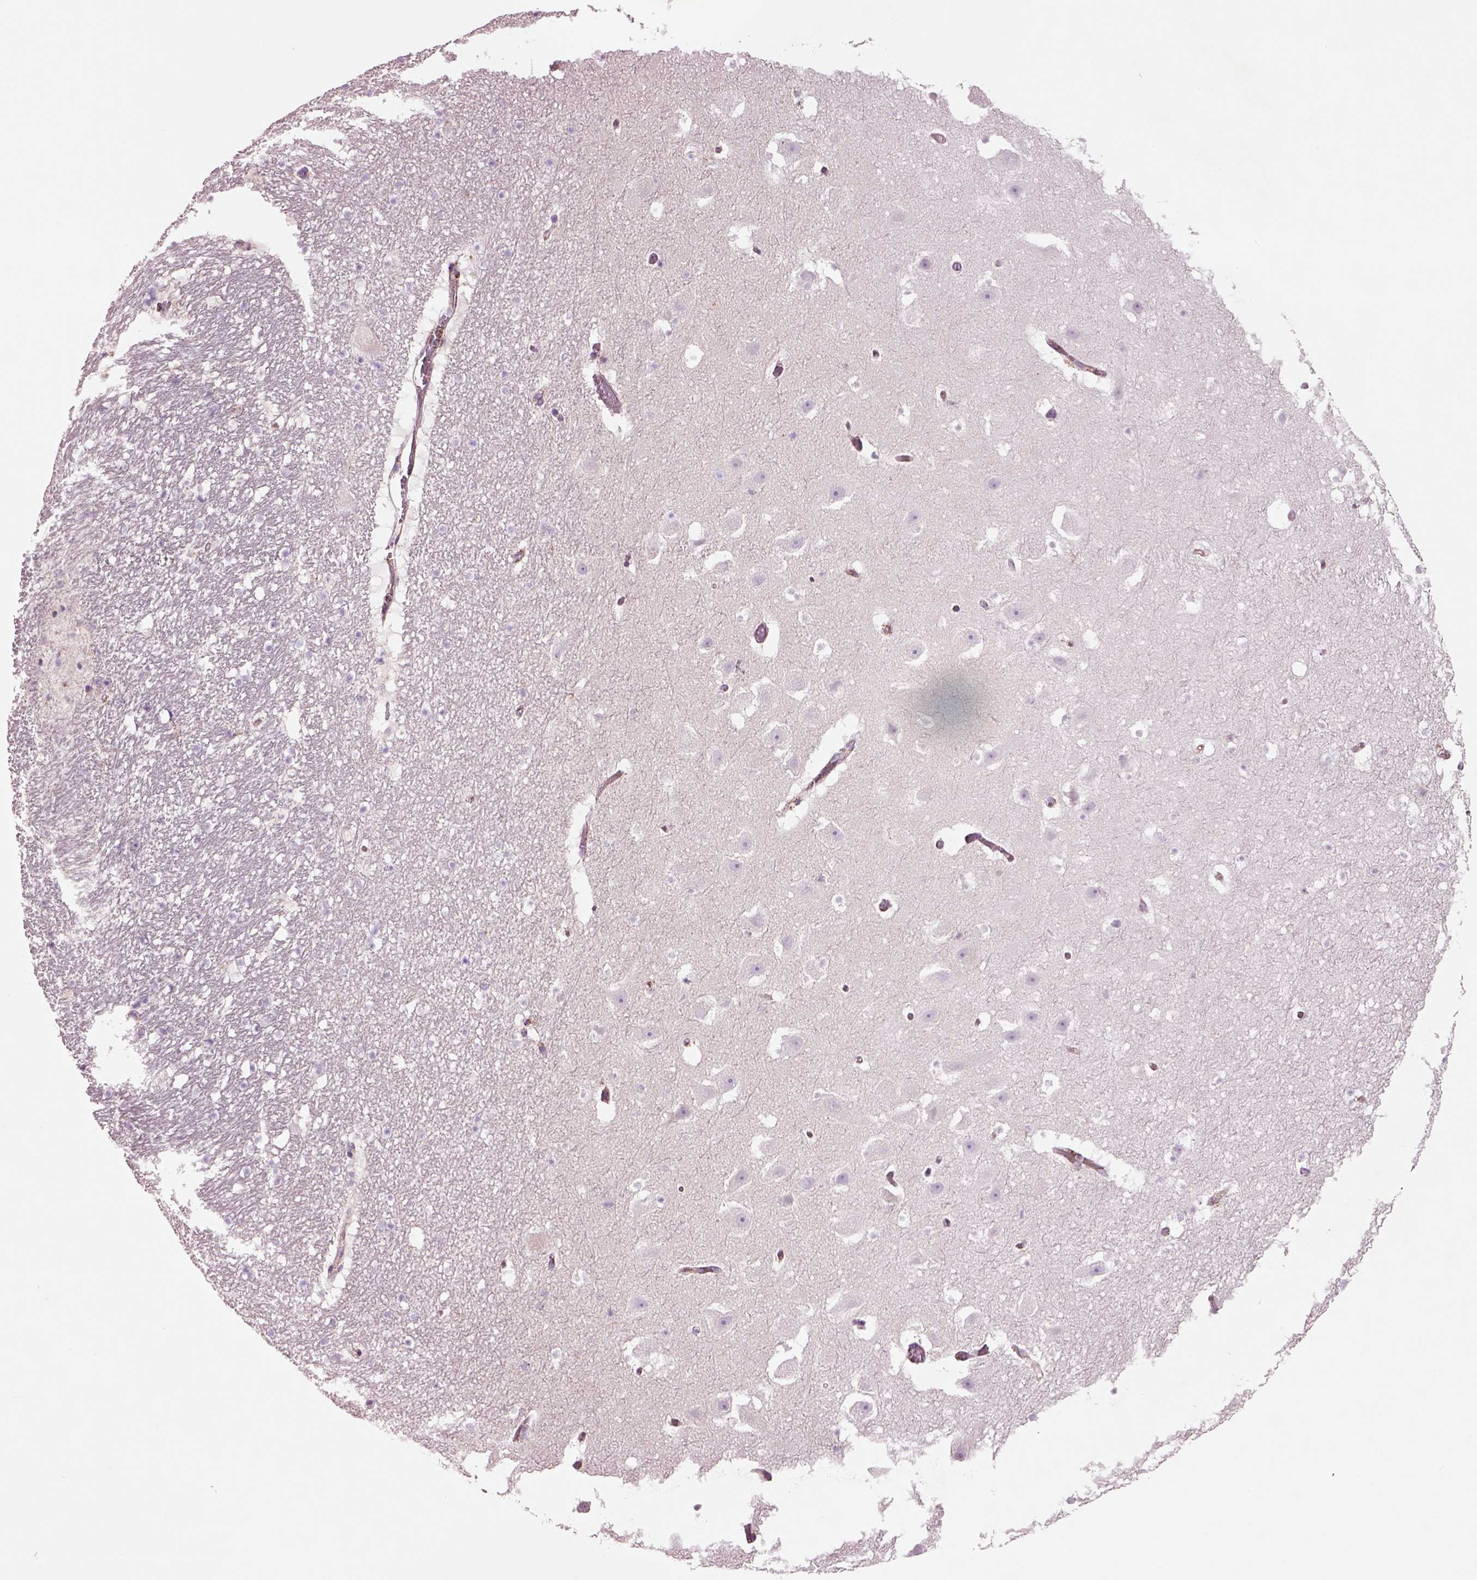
{"staining": {"intensity": "negative", "quantity": "none", "location": "none"}, "tissue": "hippocampus", "cell_type": "Glial cells", "image_type": "normal", "snomed": [{"axis": "morphology", "description": "Normal tissue, NOS"}, {"axis": "topography", "description": "Hippocampus"}], "caption": "Photomicrograph shows no significant protein positivity in glial cells of unremarkable hippocampus.", "gene": "SLC25A24", "patient": {"sex": "male", "age": 26}}